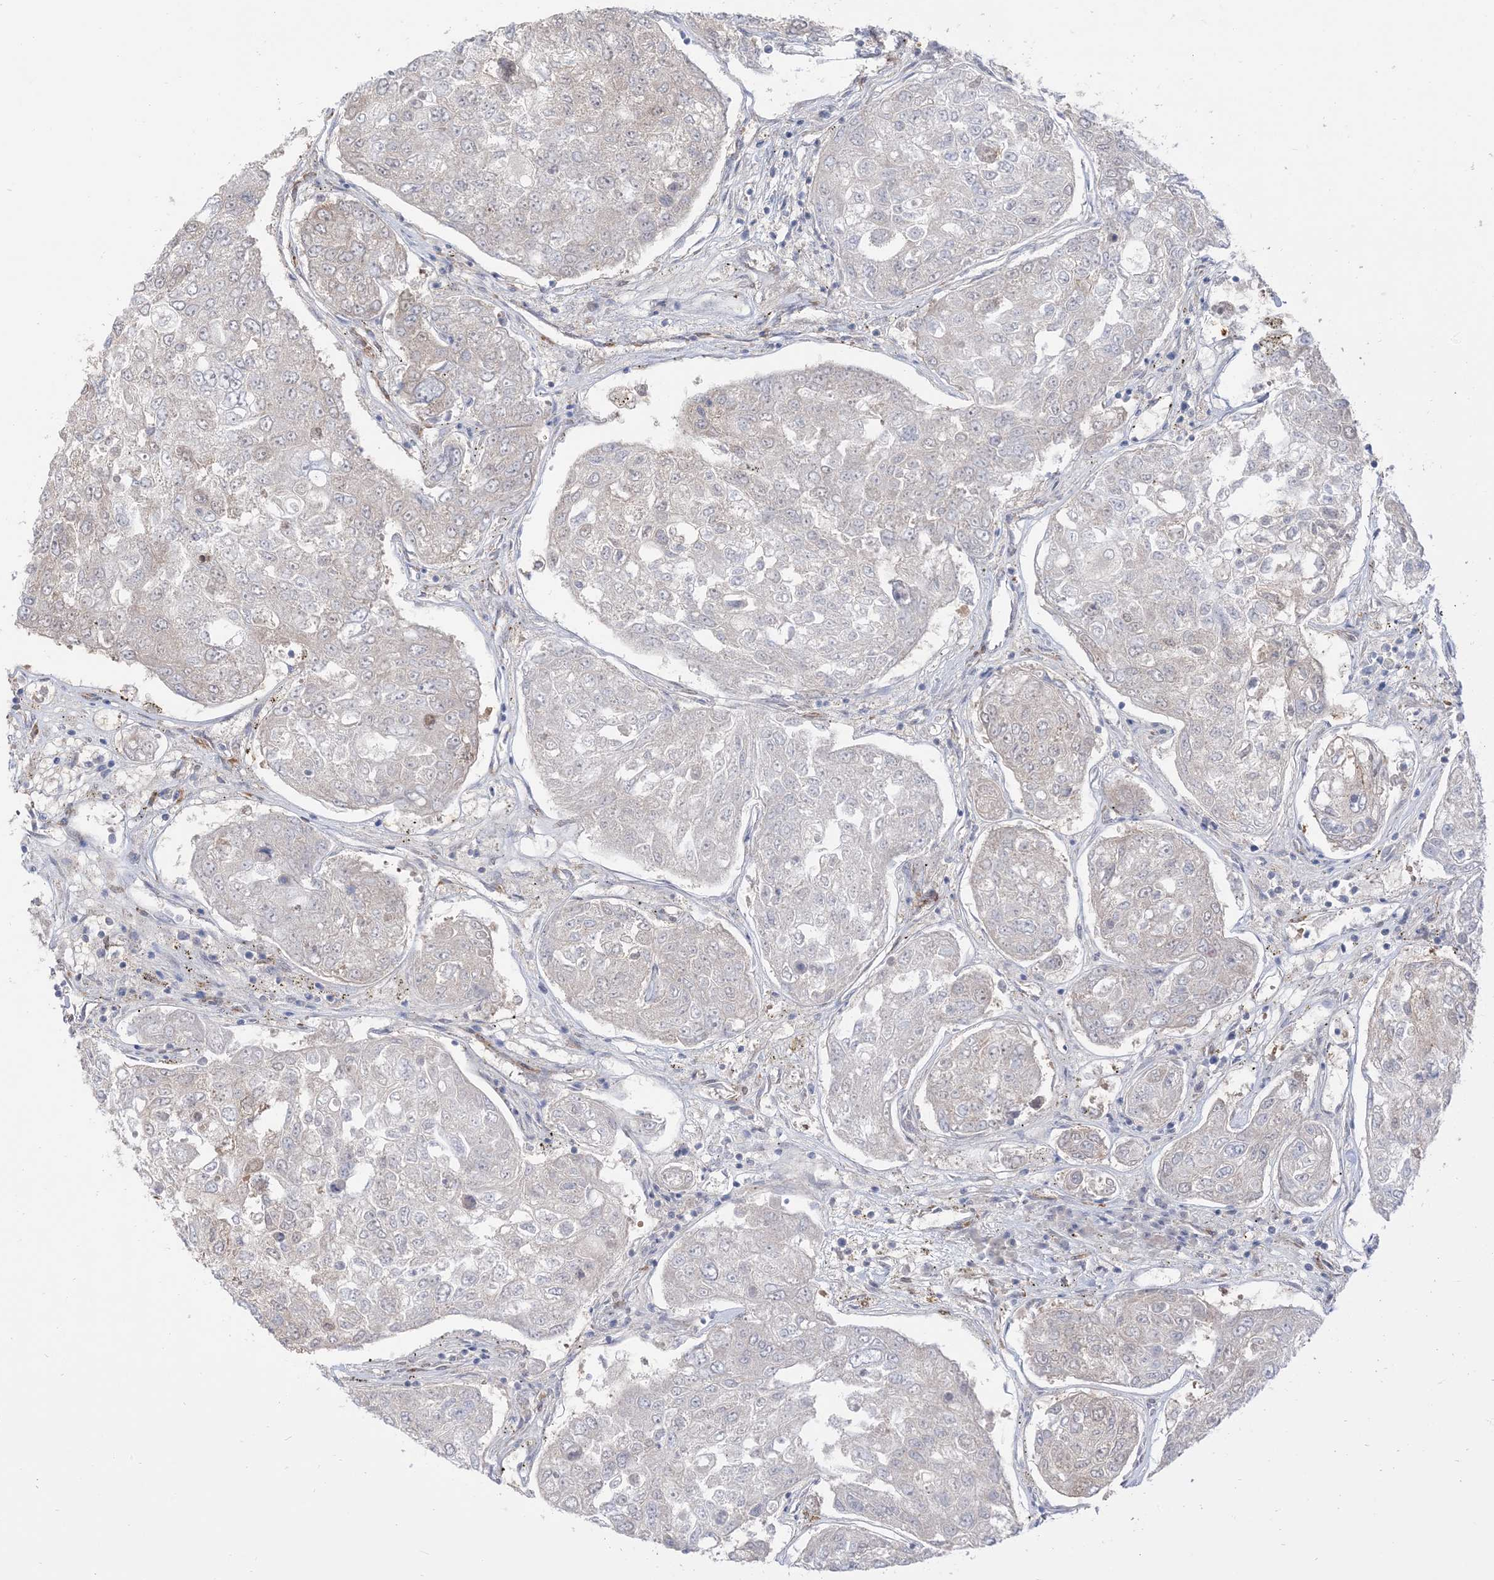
{"staining": {"intensity": "weak", "quantity": "<25%", "location": "cytoplasmic/membranous"}, "tissue": "urothelial cancer", "cell_type": "Tumor cells", "image_type": "cancer", "snomed": [{"axis": "morphology", "description": "Urothelial carcinoma, High grade"}, {"axis": "topography", "description": "Lymph node"}, {"axis": "topography", "description": "Urinary bladder"}], "caption": "Tumor cells show no significant expression in urothelial cancer. The staining is performed using DAB brown chromogen with nuclei counter-stained in using hematoxylin.", "gene": "RIN1", "patient": {"sex": "male", "age": 51}}